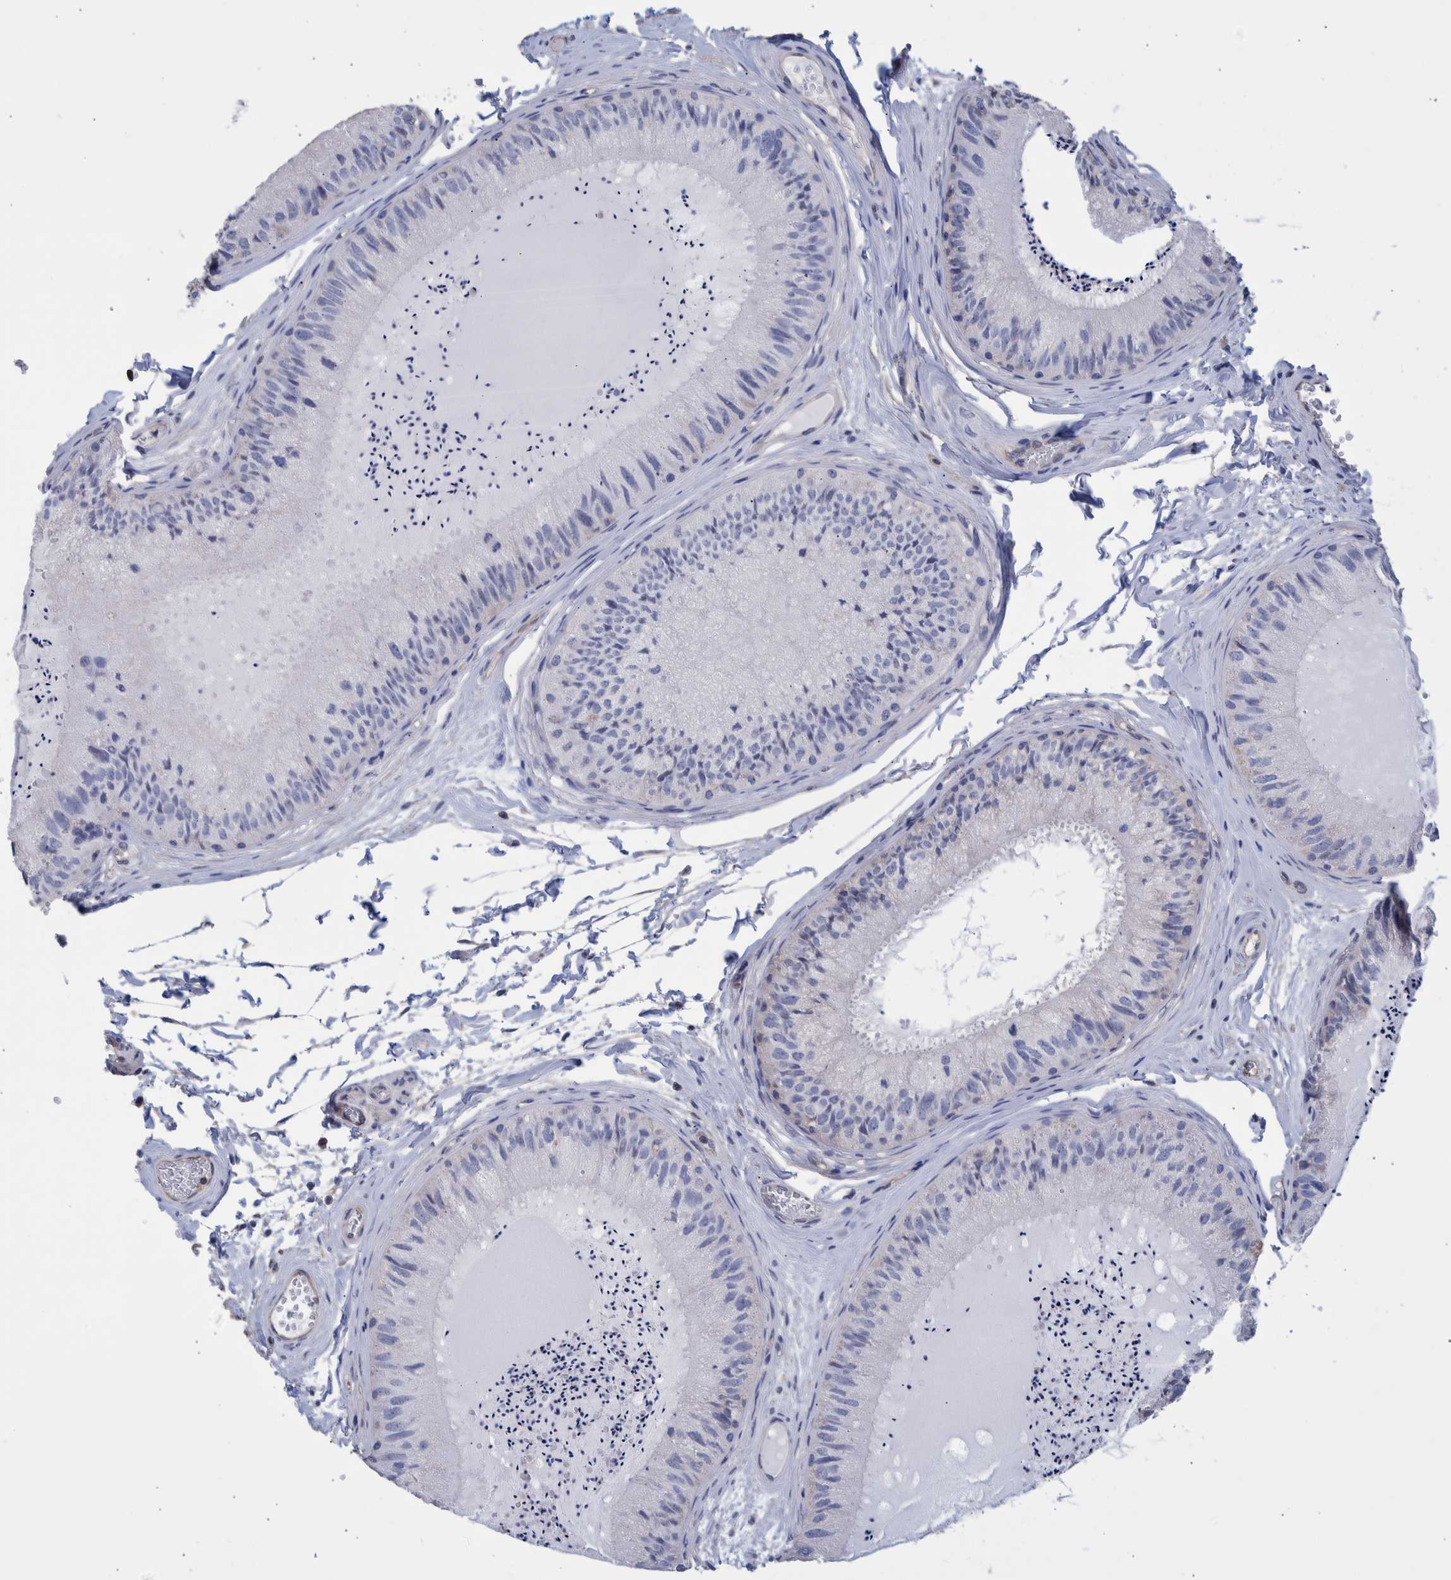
{"staining": {"intensity": "negative", "quantity": "none", "location": "none"}, "tissue": "epididymis", "cell_type": "Glandular cells", "image_type": "normal", "snomed": [{"axis": "morphology", "description": "Normal tissue, NOS"}, {"axis": "topography", "description": "Epididymis"}], "caption": "High magnification brightfield microscopy of normal epididymis stained with DAB (brown) and counterstained with hematoxylin (blue): glandular cells show no significant positivity.", "gene": "PPP3CC", "patient": {"sex": "male", "age": 31}}